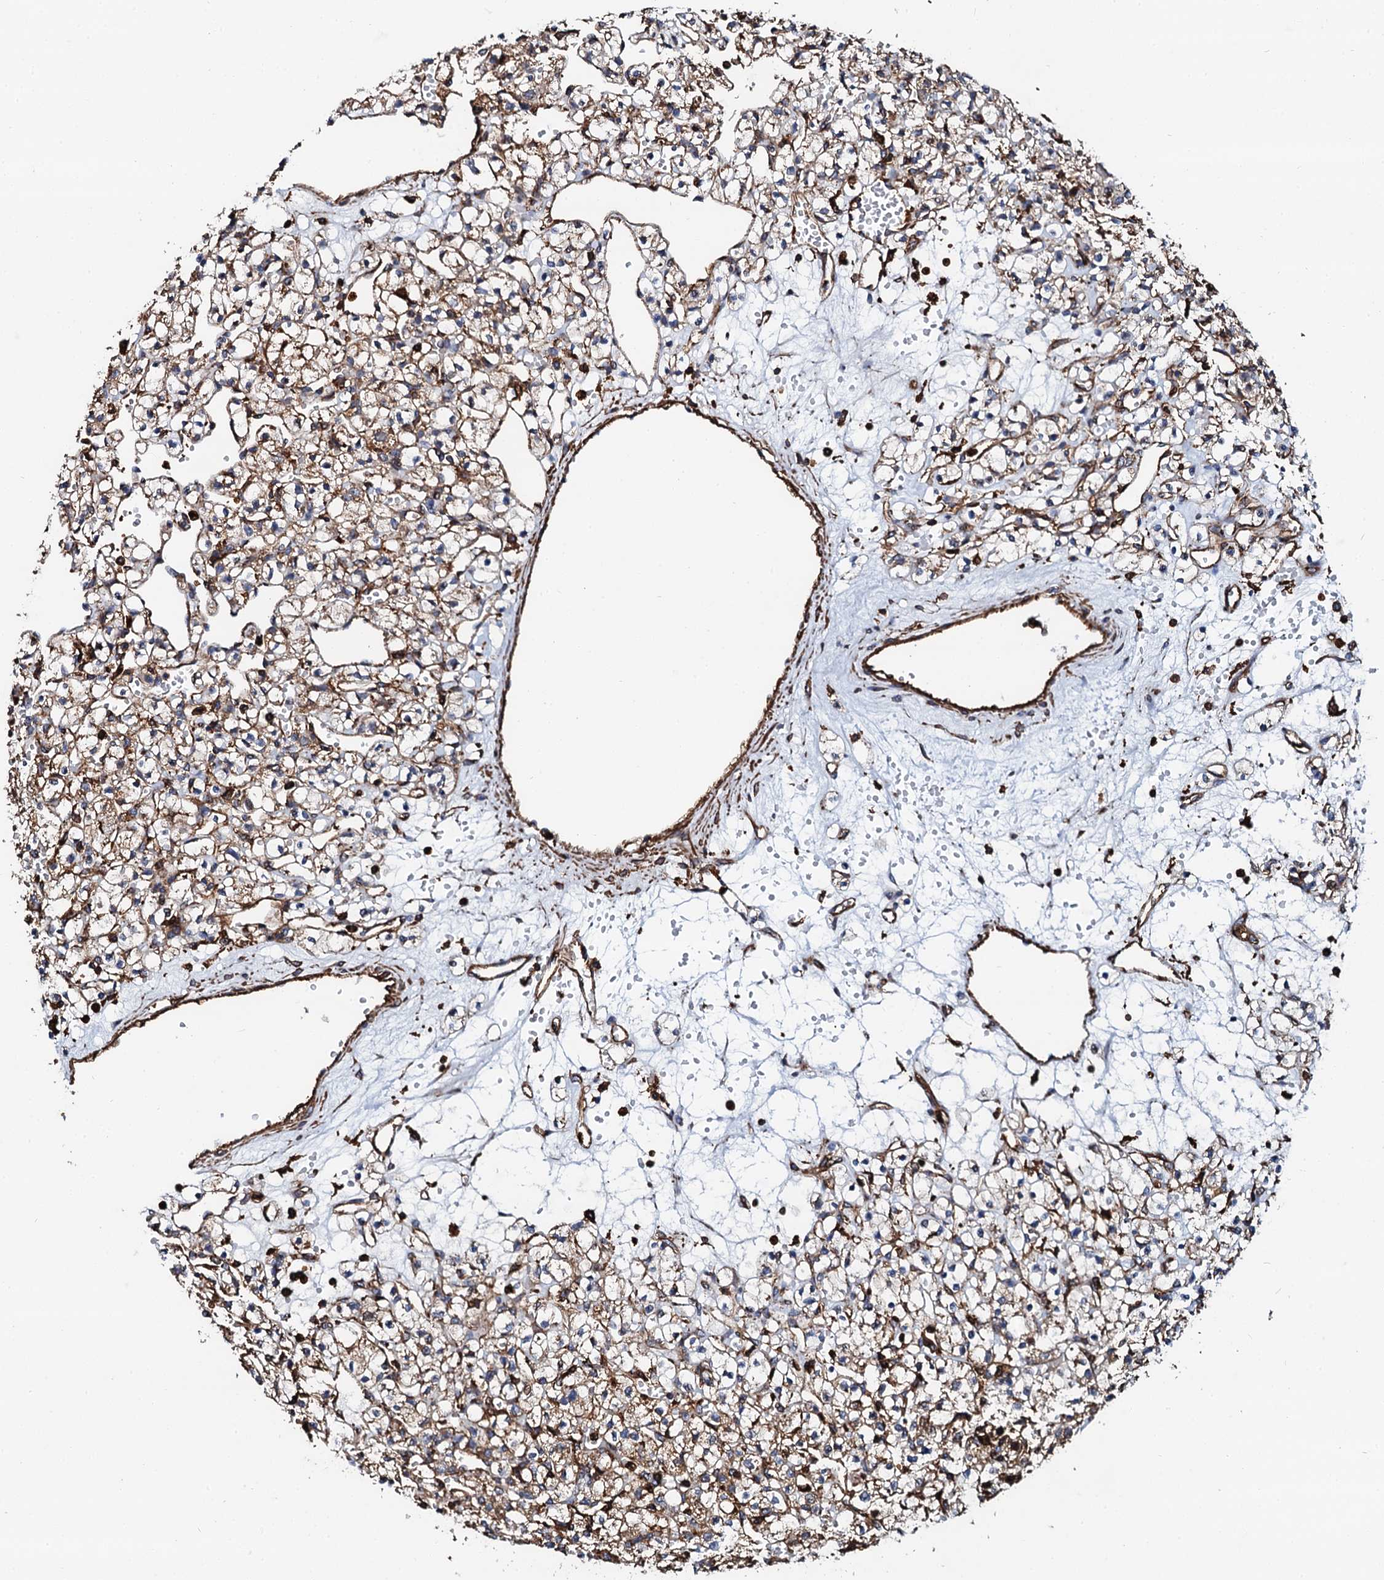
{"staining": {"intensity": "moderate", "quantity": ">75%", "location": "cytoplasmic/membranous"}, "tissue": "renal cancer", "cell_type": "Tumor cells", "image_type": "cancer", "snomed": [{"axis": "morphology", "description": "Adenocarcinoma, NOS"}, {"axis": "topography", "description": "Kidney"}], "caption": "Immunohistochemistry (IHC) histopathology image of neoplastic tissue: human adenocarcinoma (renal) stained using immunohistochemistry reveals medium levels of moderate protein expression localized specifically in the cytoplasmic/membranous of tumor cells, appearing as a cytoplasmic/membranous brown color.", "gene": "INTS10", "patient": {"sex": "female", "age": 59}}